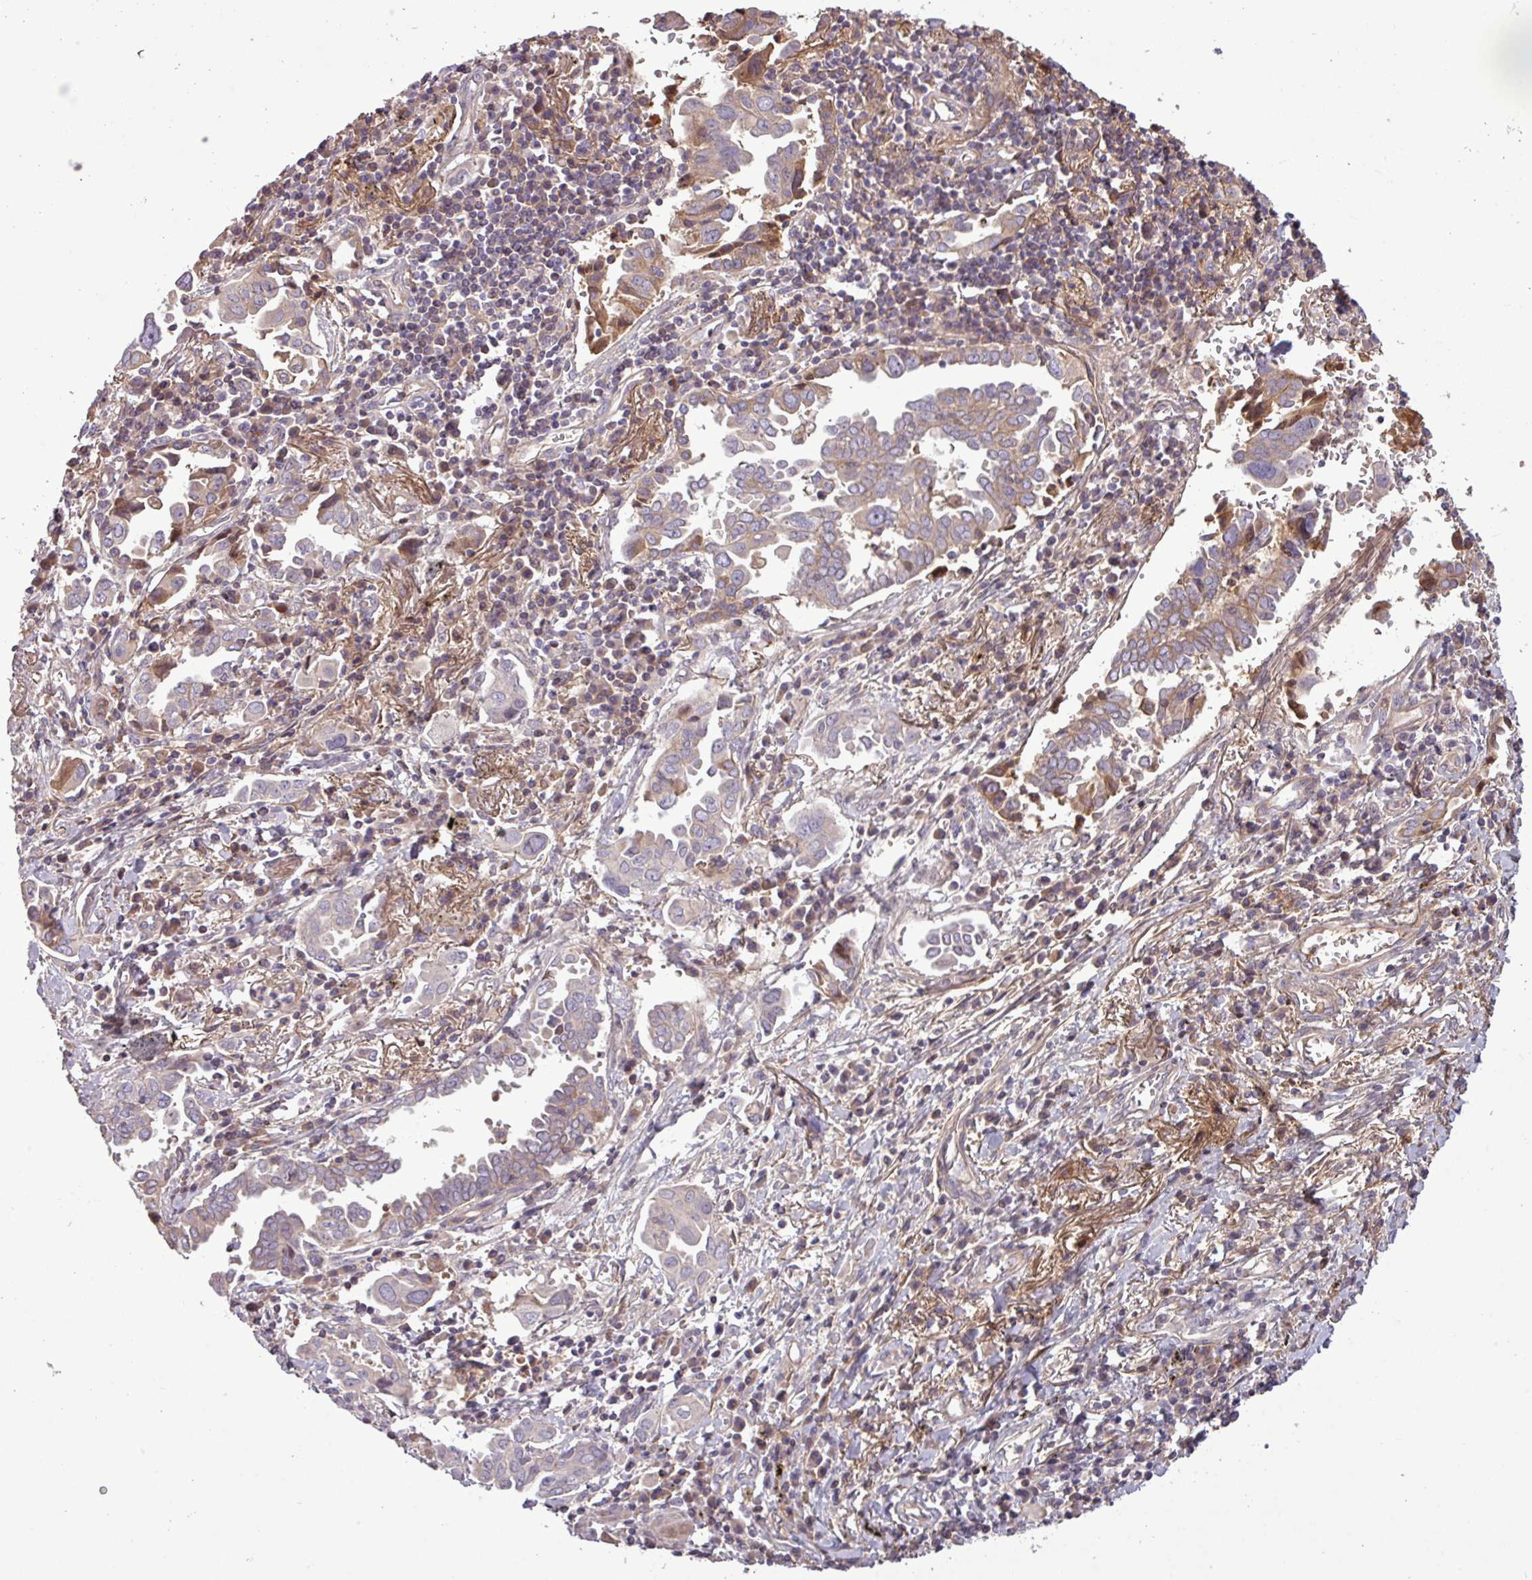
{"staining": {"intensity": "moderate", "quantity": "<25%", "location": "cytoplasmic/membranous"}, "tissue": "lung cancer", "cell_type": "Tumor cells", "image_type": "cancer", "snomed": [{"axis": "morphology", "description": "Adenocarcinoma, NOS"}, {"axis": "topography", "description": "Lung"}], "caption": "This is an image of immunohistochemistry (IHC) staining of lung cancer, which shows moderate positivity in the cytoplasmic/membranous of tumor cells.", "gene": "C4B", "patient": {"sex": "male", "age": 76}}